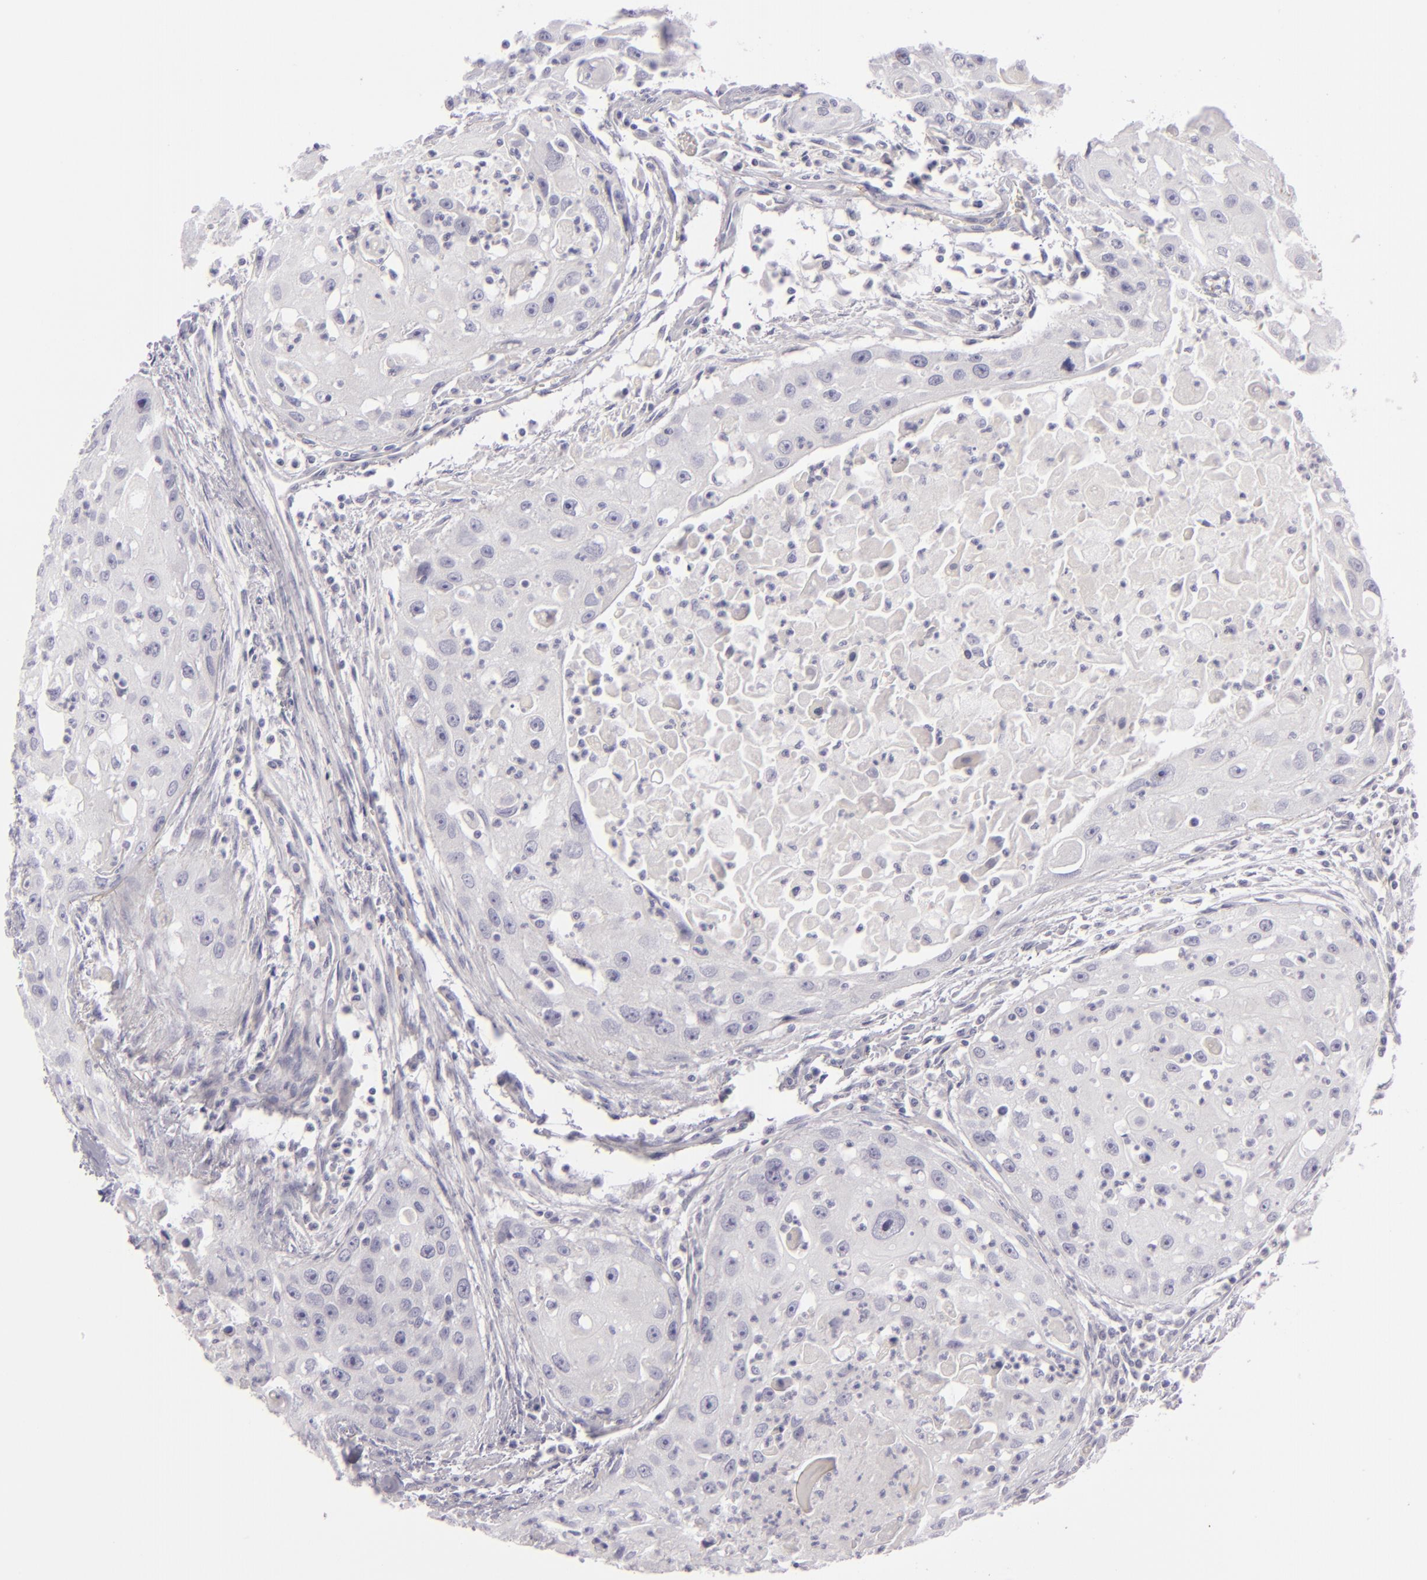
{"staining": {"intensity": "negative", "quantity": "none", "location": "none"}, "tissue": "head and neck cancer", "cell_type": "Tumor cells", "image_type": "cancer", "snomed": [{"axis": "morphology", "description": "Squamous cell carcinoma, NOS"}, {"axis": "topography", "description": "Head-Neck"}], "caption": "Tumor cells are negative for brown protein staining in squamous cell carcinoma (head and neck).", "gene": "CDX2", "patient": {"sex": "male", "age": 64}}